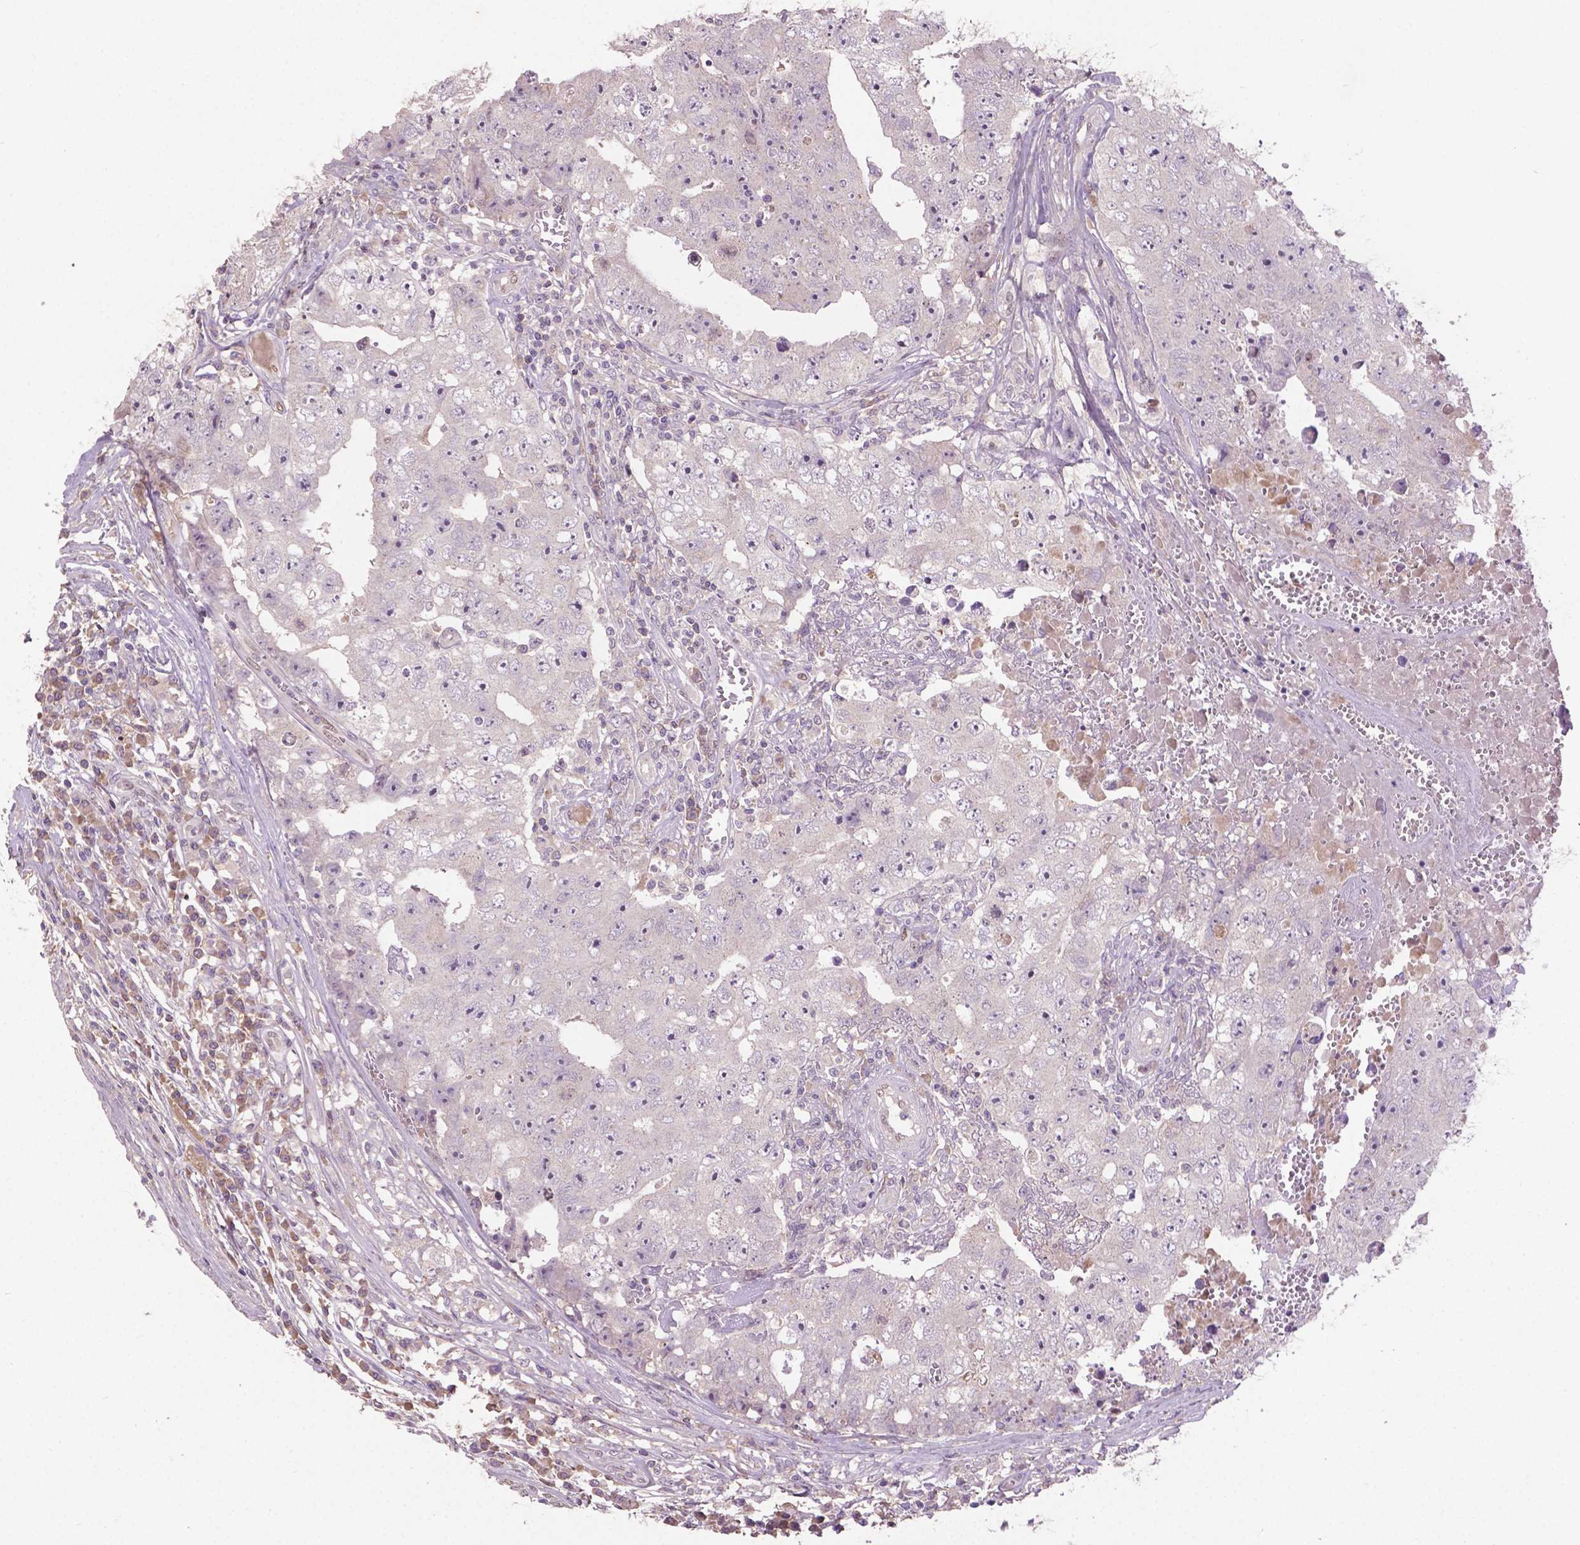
{"staining": {"intensity": "negative", "quantity": "none", "location": "none"}, "tissue": "testis cancer", "cell_type": "Tumor cells", "image_type": "cancer", "snomed": [{"axis": "morphology", "description": "Carcinoma, Embryonal, NOS"}, {"axis": "topography", "description": "Testis"}], "caption": "IHC micrograph of neoplastic tissue: human testis cancer stained with DAB shows no significant protein expression in tumor cells.", "gene": "SOX17", "patient": {"sex": "male", "age": 36}}